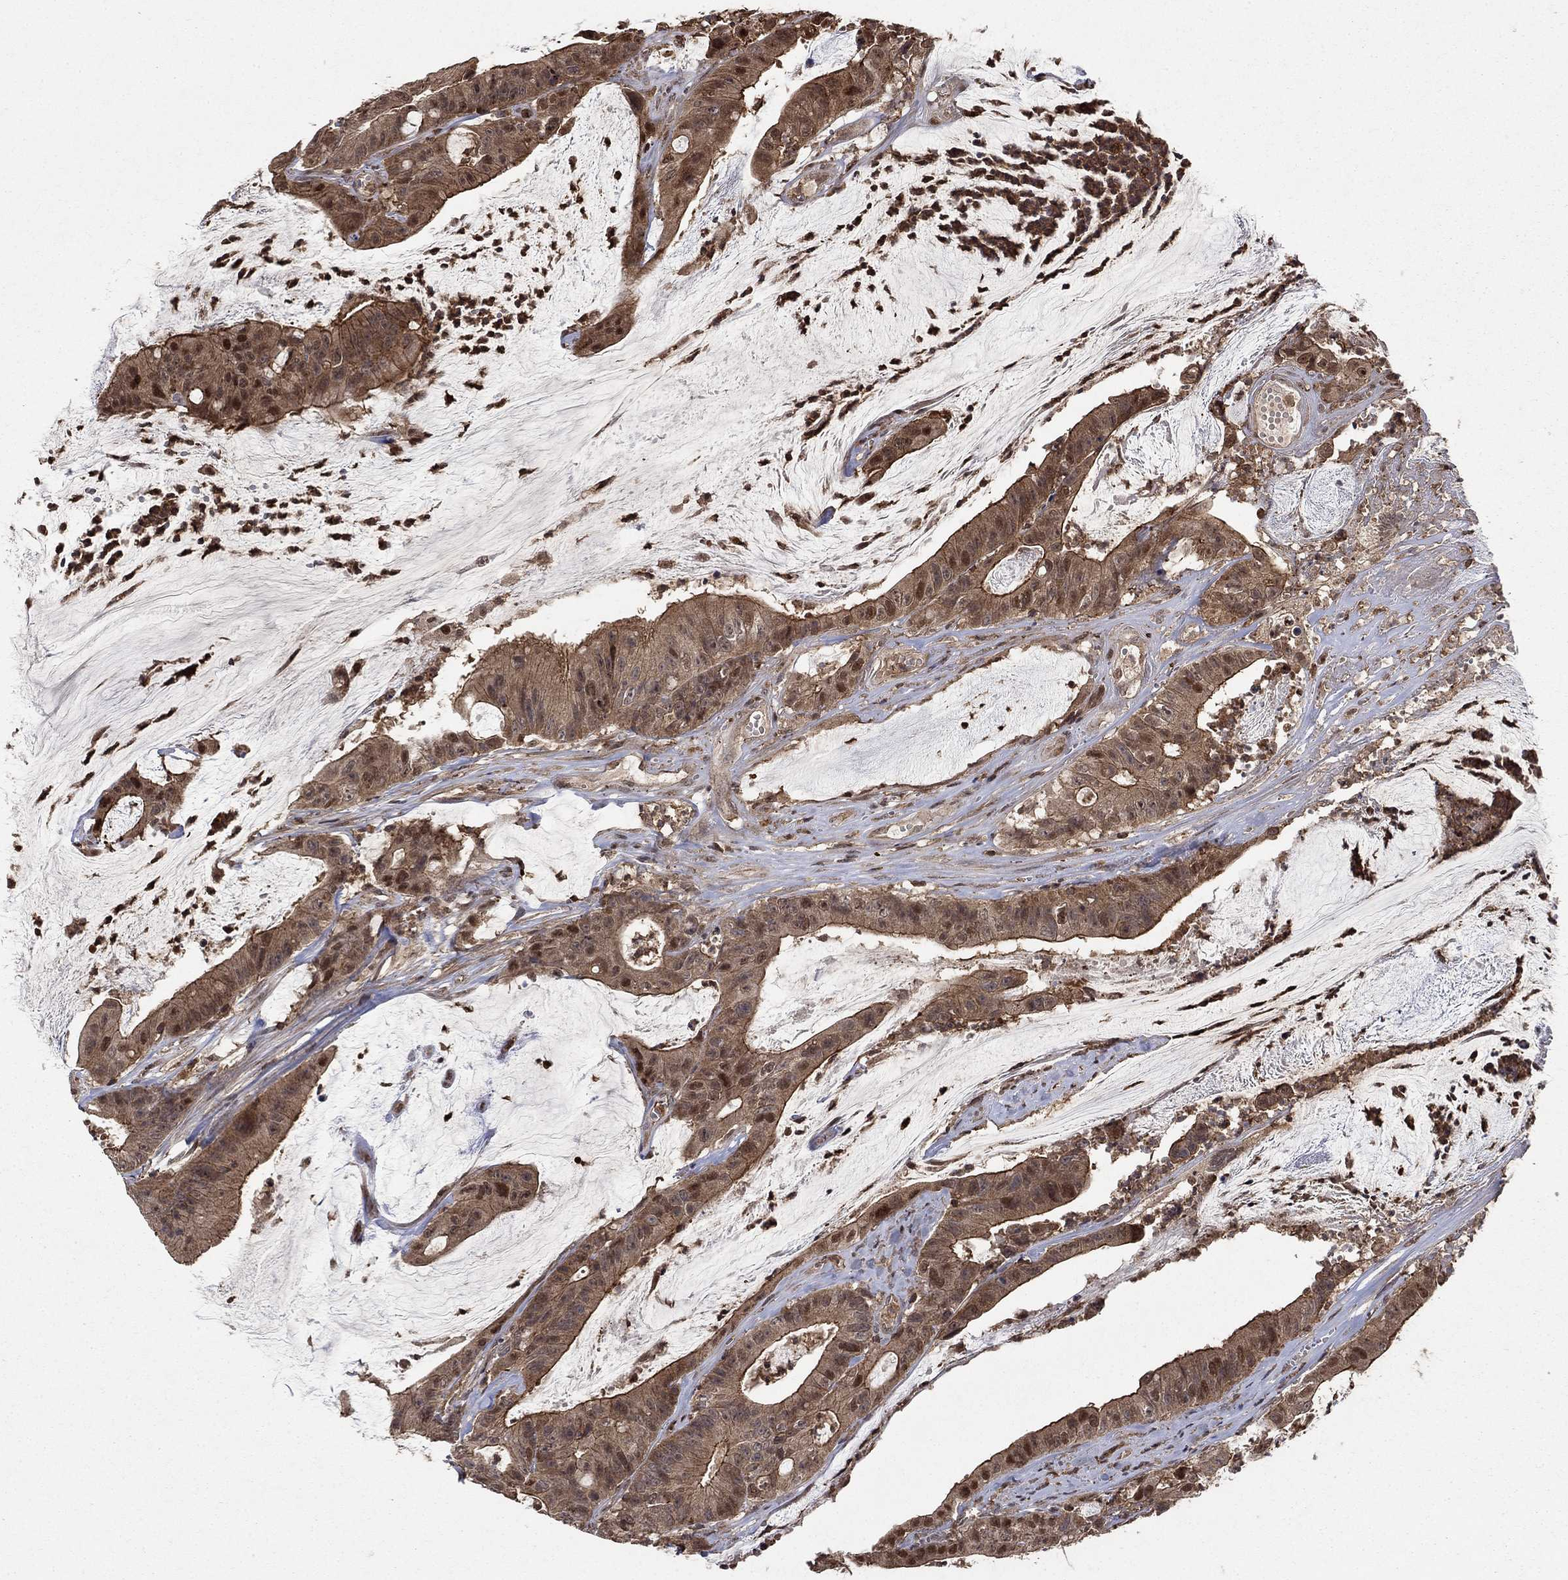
{"staining": {"intensity": "moderate", "quantity": ">75%", "location": "cytoplasmic/membranous,nuclear"}, "tissue": "colorectal cancer", "cell_type": "Tumor cells", "image_type": "cancer", "snomed": [{"axis": "morphology", "description": "Adenocarcinoma, NOS"}, {"axis": "topography", "description": "Colon"}], "caption": "DAB (3,3'-diaminobenzidine) immunohistochemical staining of colorectal adenocarcinoma demonstrates moderate cytoplasmic/membranous and nuclear protein positivity in approximately >75% of tumor cells. (Stains: DAB (3,3'-diaminobenzidine) in brown, nuclei in blue, Microscopy: brightfield microscopy at high magnification).", "gene": "CCDC66", "patient": {"sex": "female", "age": 69}}